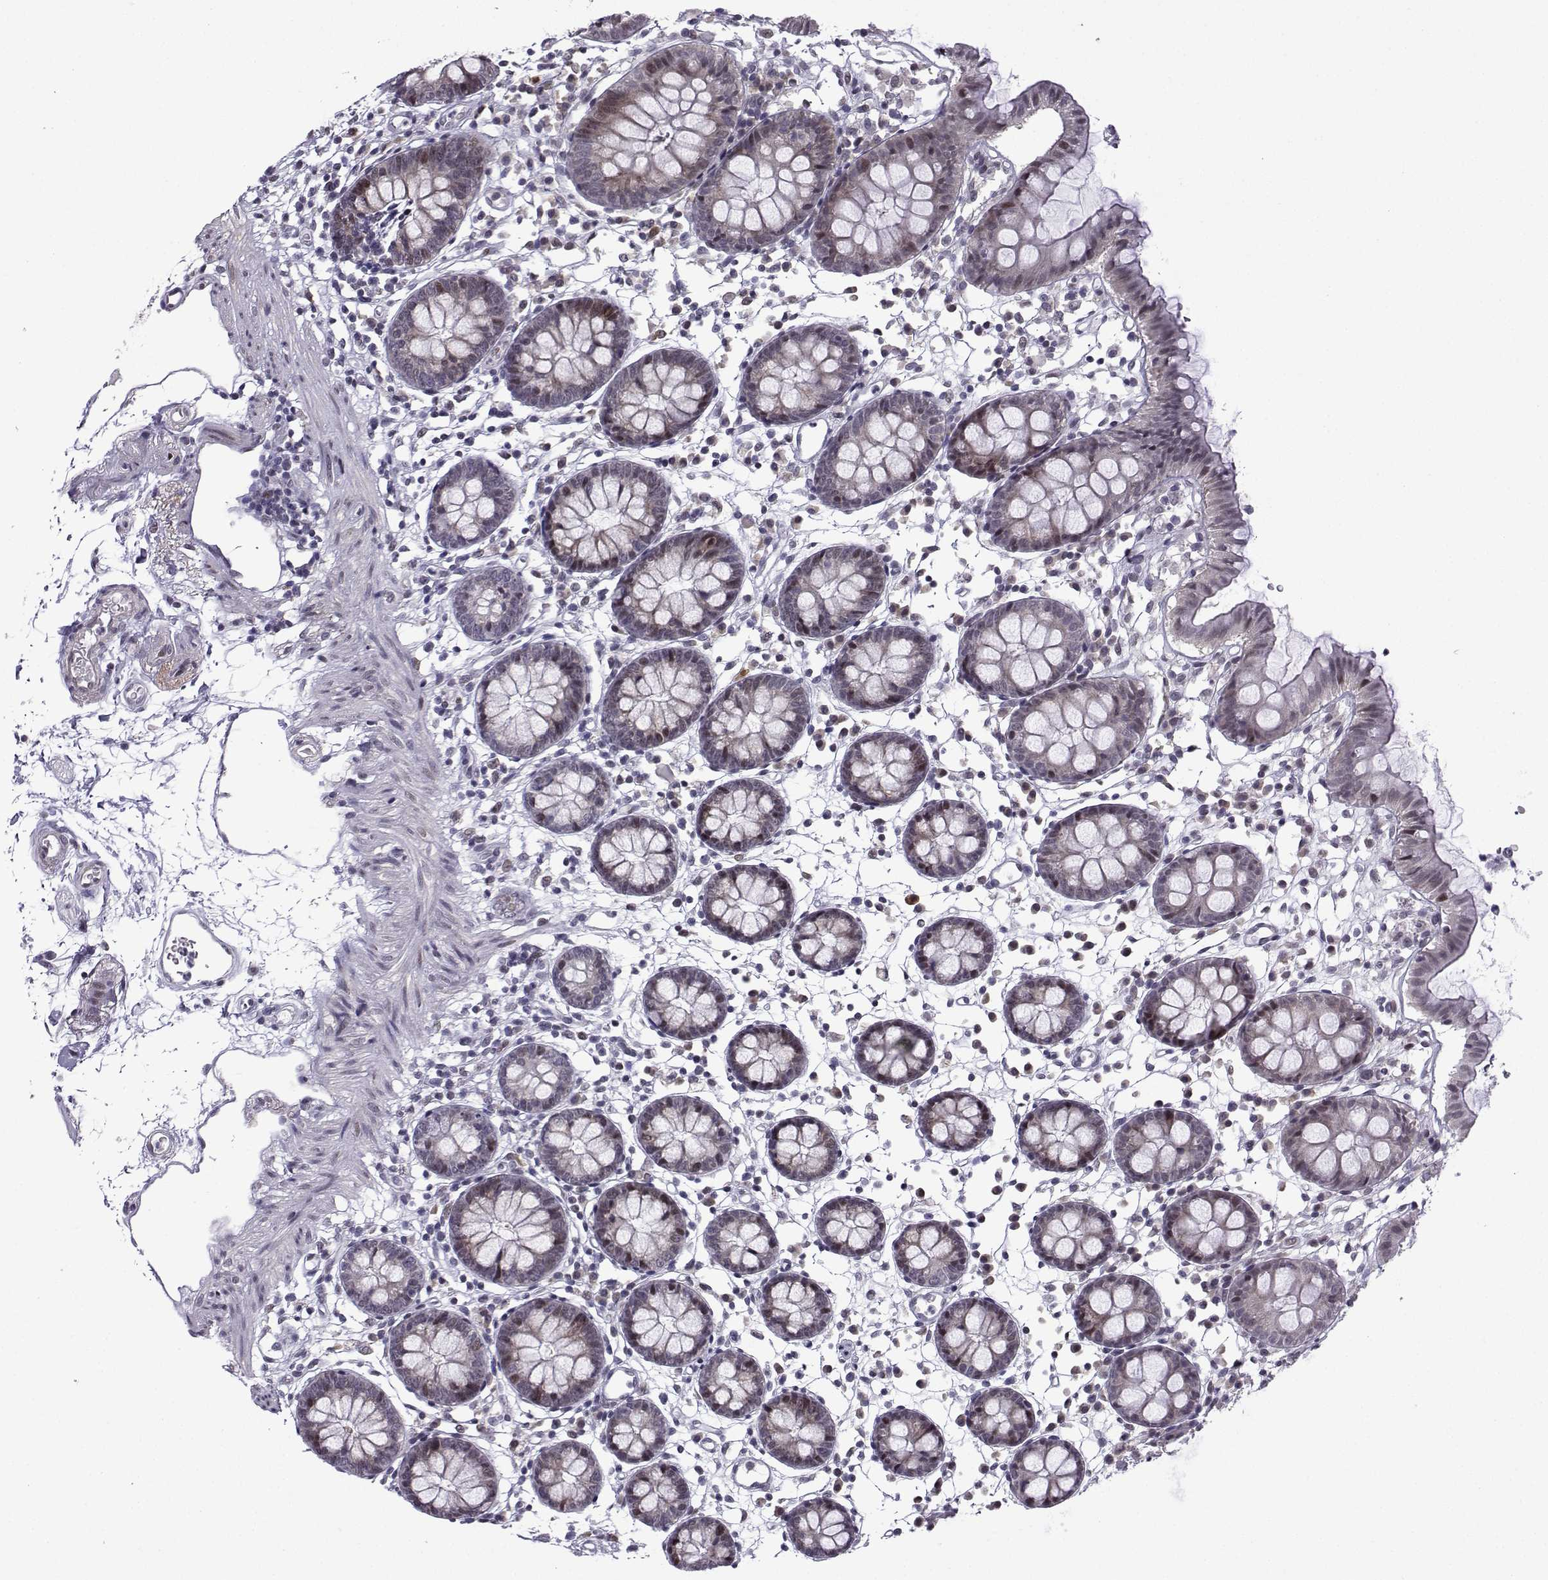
{"staining": {"intensity": "negative", "quantity": "none", "location": "none"}, "tissue": "colon", "cell_type": "Endothelial cells", "image_type": "normal", "snomed": [{"axis": "morphology", "description": "Normal tissue, NOS"}, {"axis": "topography", "description": "Colon"}], "caption": "Human colon stained for a protein using immunohistochemistry (IHC) shows no expression in endothelial cells.", "gene": "FGF3", "patient": {"sex": "female", "age": 84}}